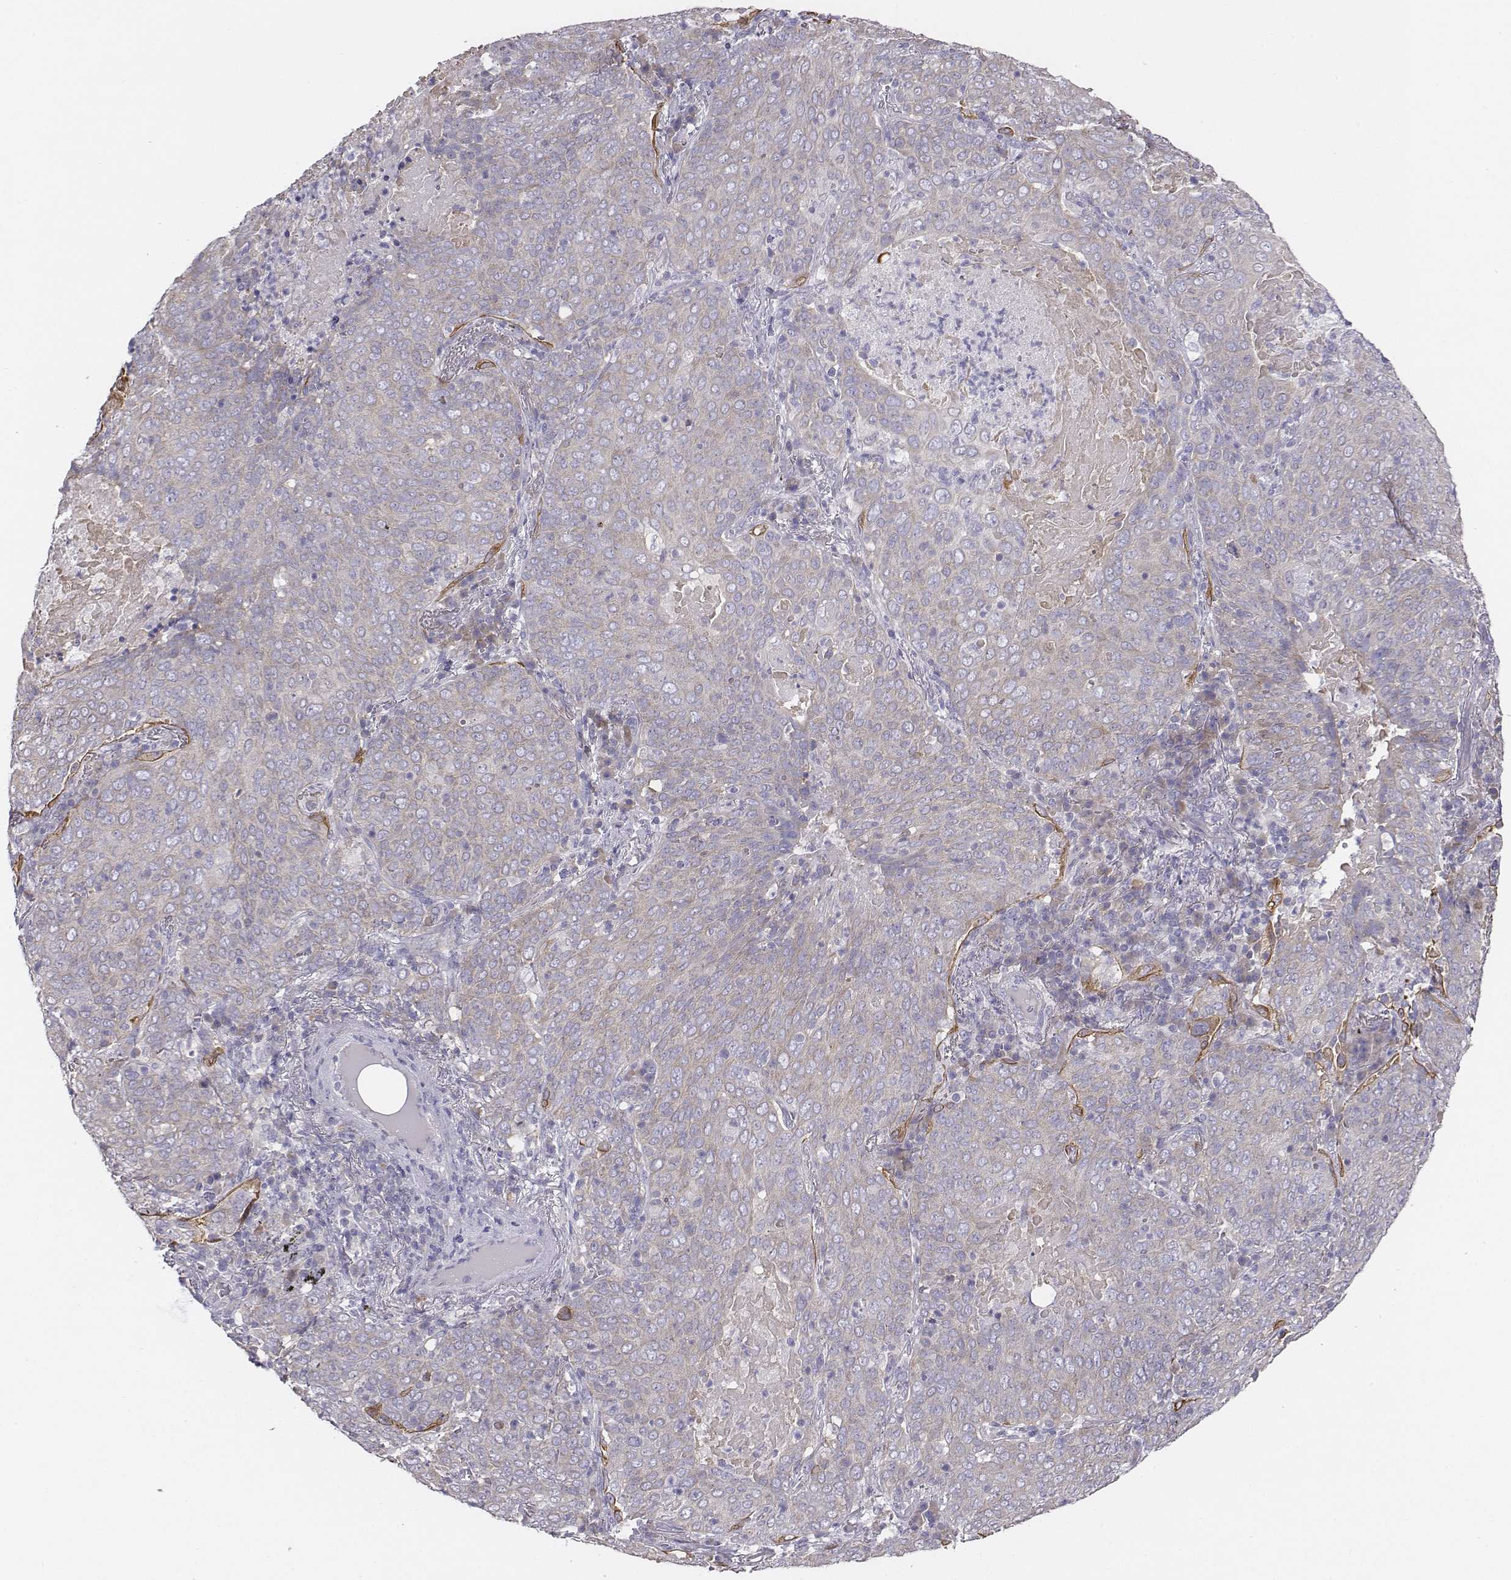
{"staining": {"intensity": "negative", "quantity": "none", "location": "none"}, "tissue": "lung cancer", "cell_type": "Tumor cells", "image_type": "cancer", "snomed": [{"axis": "morphology", "description": "Squamous cell carcinoma, NOS"}, {"axis": "topography", "description": "Lung"}], "caption": "Immunohistochemistry (IHC) image of squamous cell carcinoma (lung) stained for a protein (brown), which shows no staining in tumor cells.", "gene": "CHST14", "patient": {"sex": "male", "age": 82}}